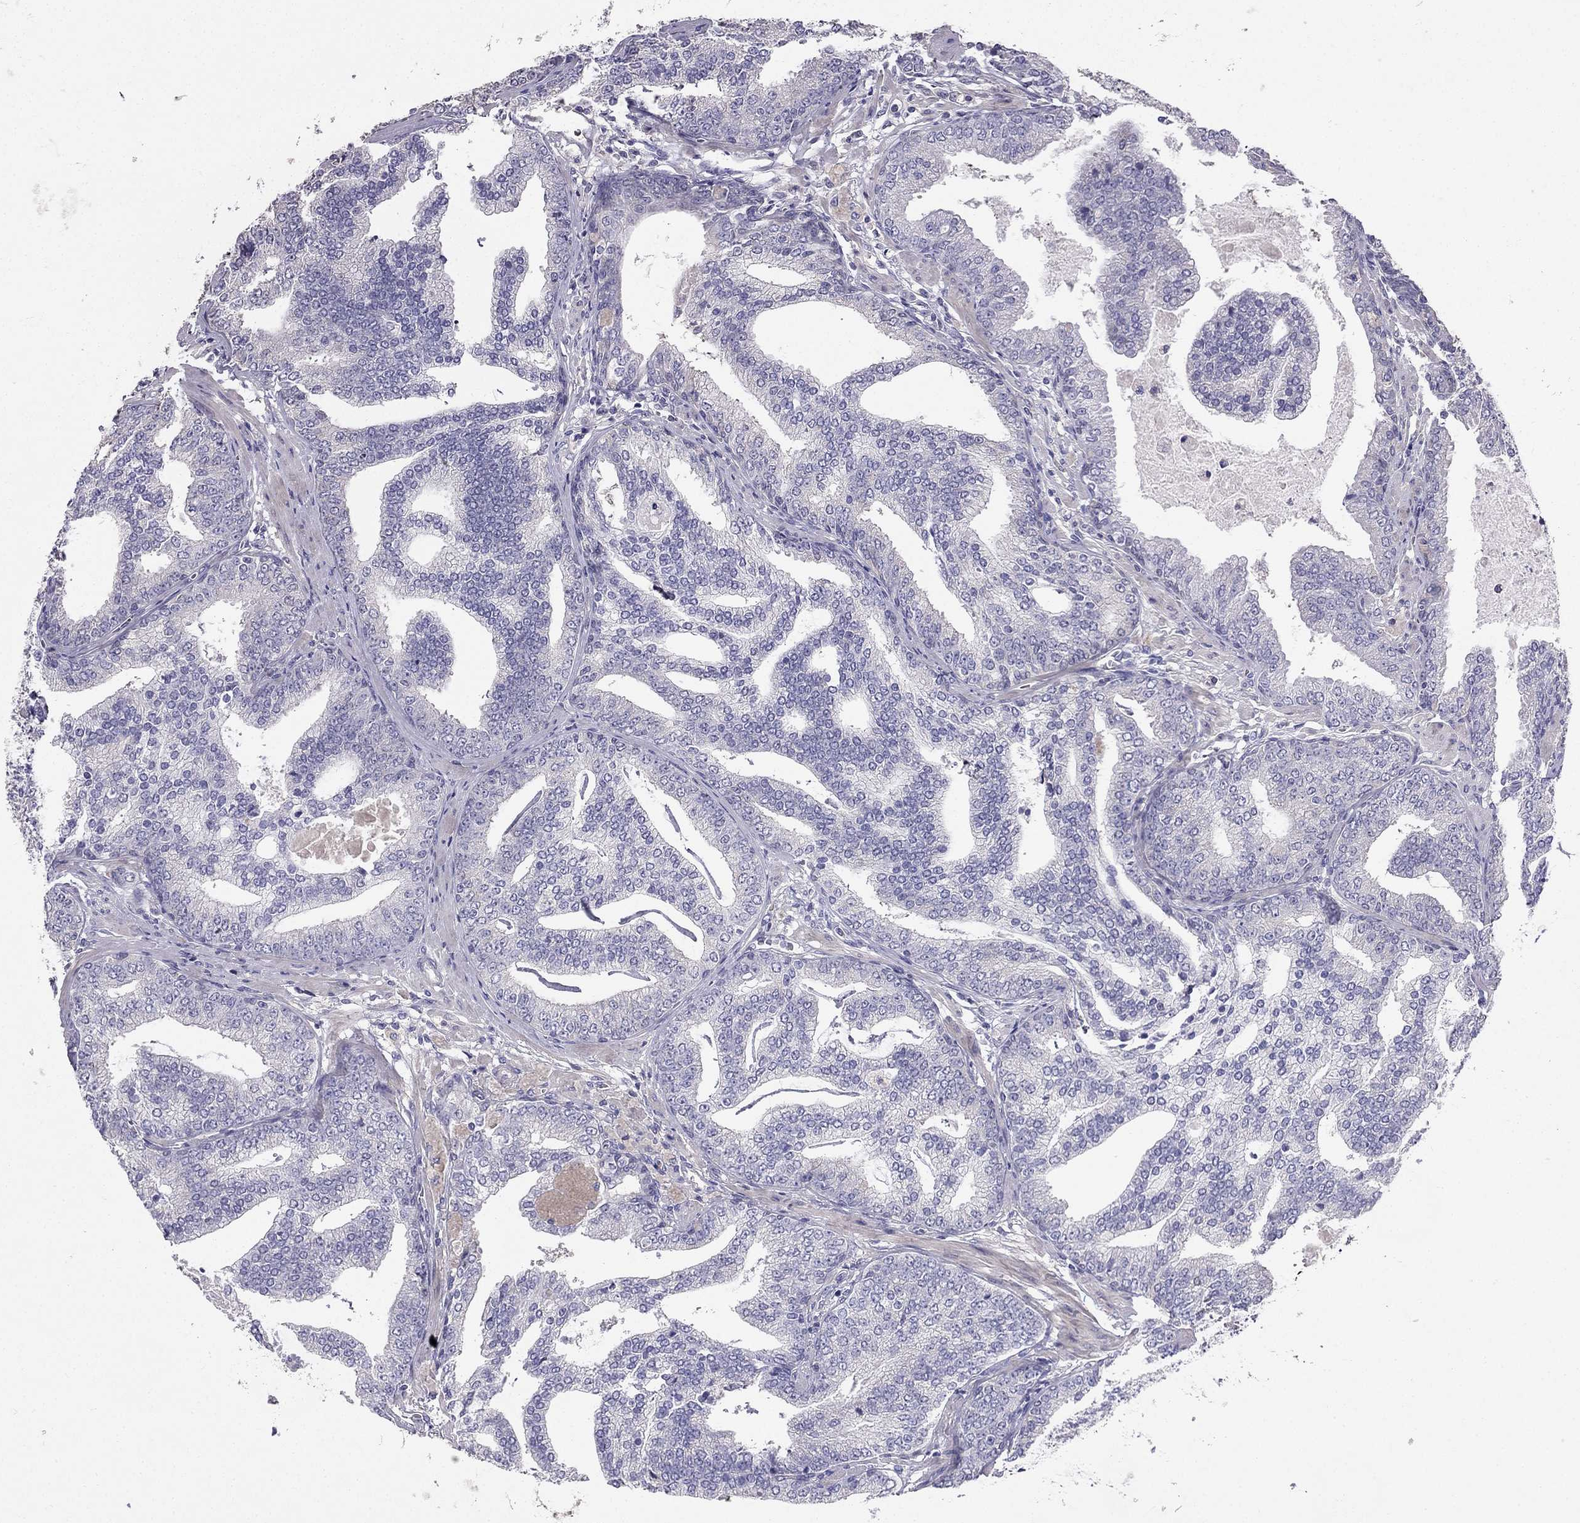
{"staining": {"intensity": "negative", "quantity": "none", "location": "none"}, "tissue": "prostate cancer", "cell_type": "Tumor cells", "image_type": "cancer", "snomed": [{"axis": "morphology", "description": "Adenocarcinoma, NOS"}, {"axis": "topography", "description": "Prostate"}], "caption": "This is a micrograph of immunohistochemistry staining of prostate cancer (adenocarcinoma), which shows no expression in tumor cells.", "gene": "AS3MT", "patient": {"sex": "male", "age": 64}}